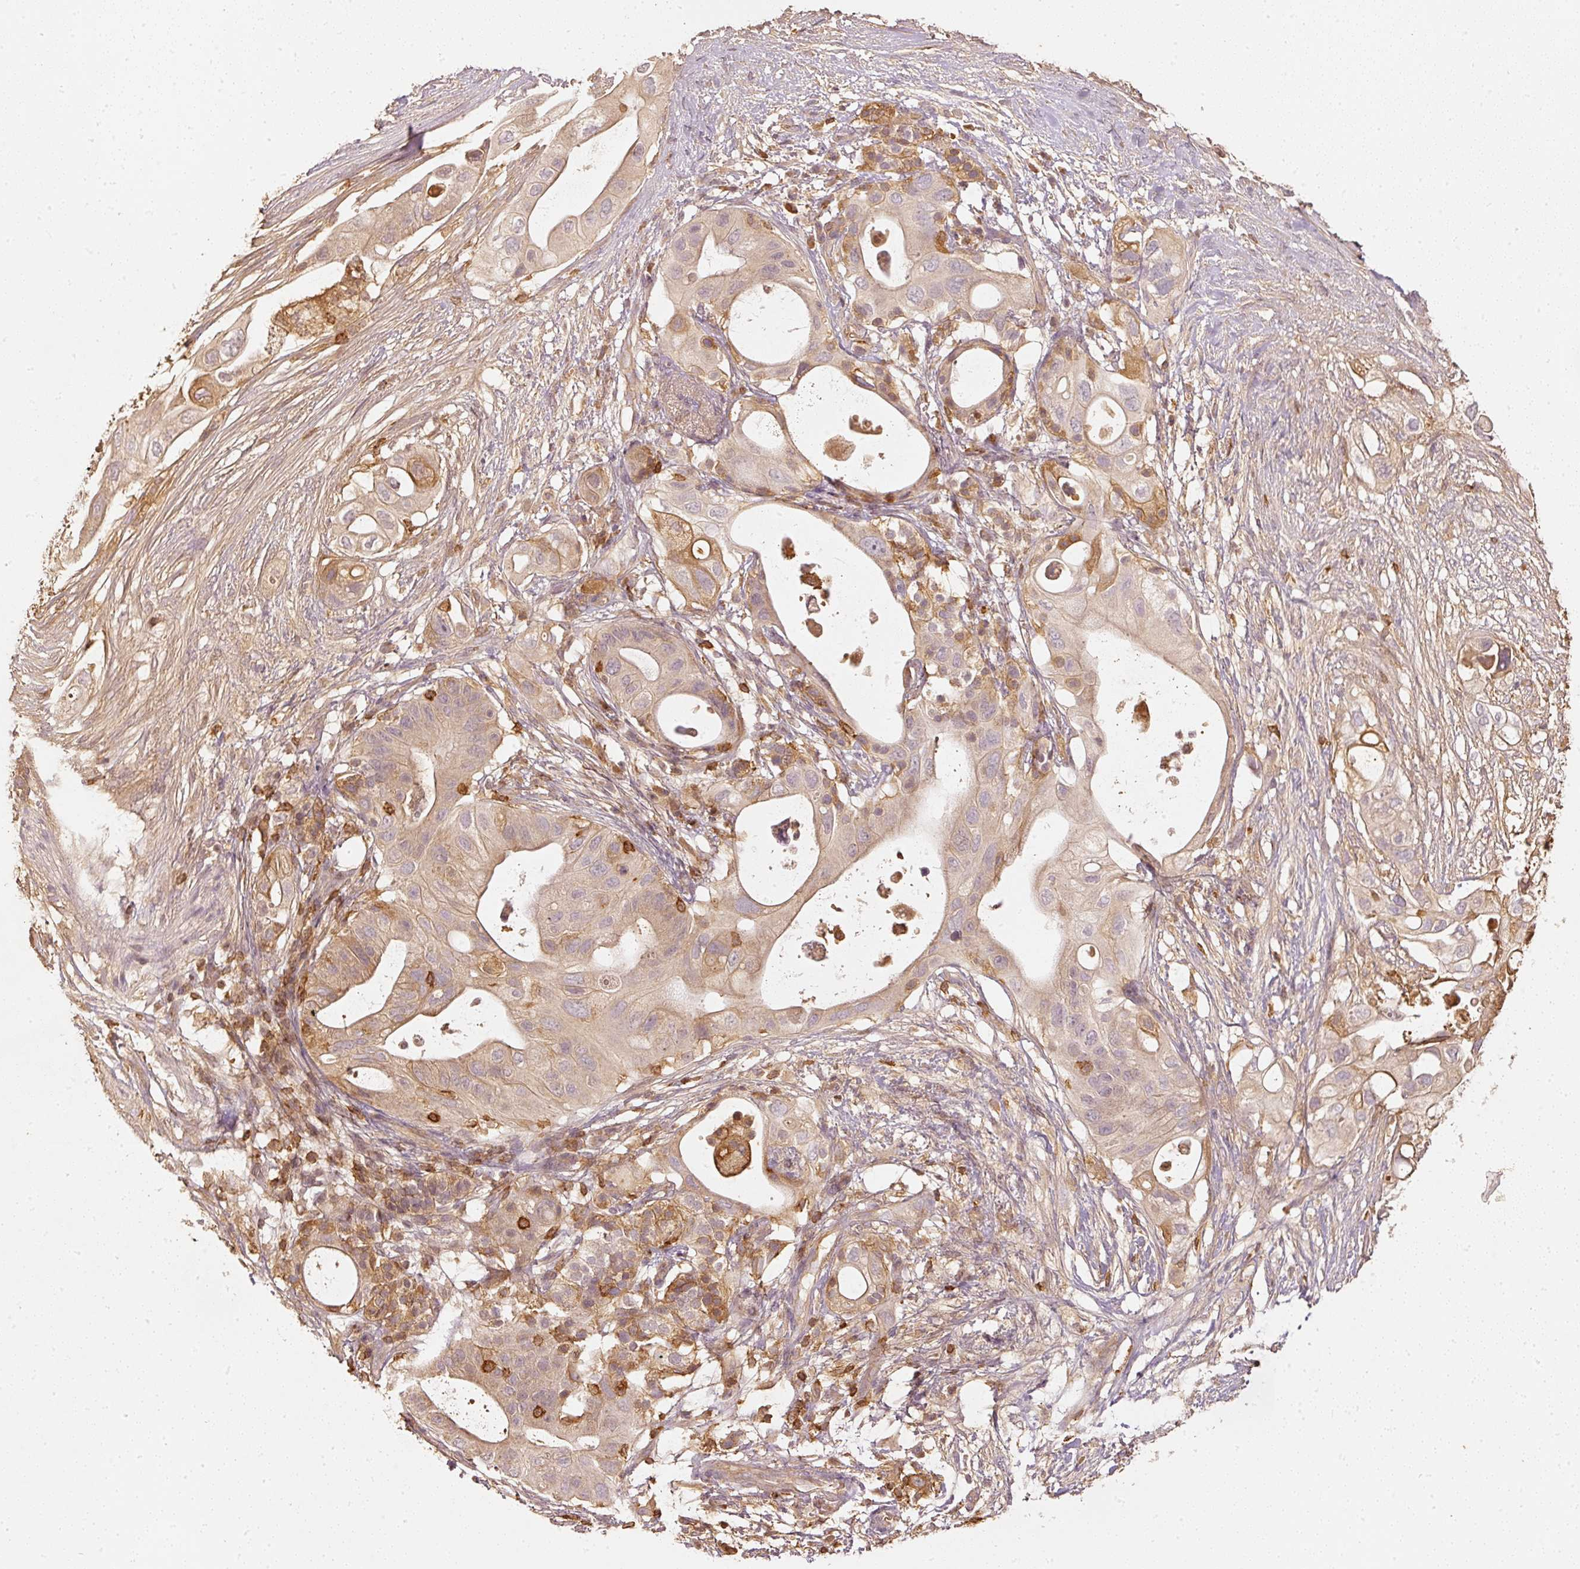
{"staining": {"intensity": "weak", "quantity": "25%-75%", "location": "cytoplasmic/membranous"}, "tissue": "pancreatic cancer", "cell_type": "Tumor cells", "image_type": "cancer", "snomed": [{"axis": "morphology", "description": "Adenocarcinoma, NOS"}, {"axis": "topography", "description": "Pancreas"}], "caption": "Immunohistochemistry (DAB (3,3'-diaminobenzidine)) staining of pancreatic cancer reveals weak cytoplasmic/membranous protein positivity in approximately 25%-75% of tumor cells.", "gene": "EVL", "patient": {"sex": "female", "age": 72}}